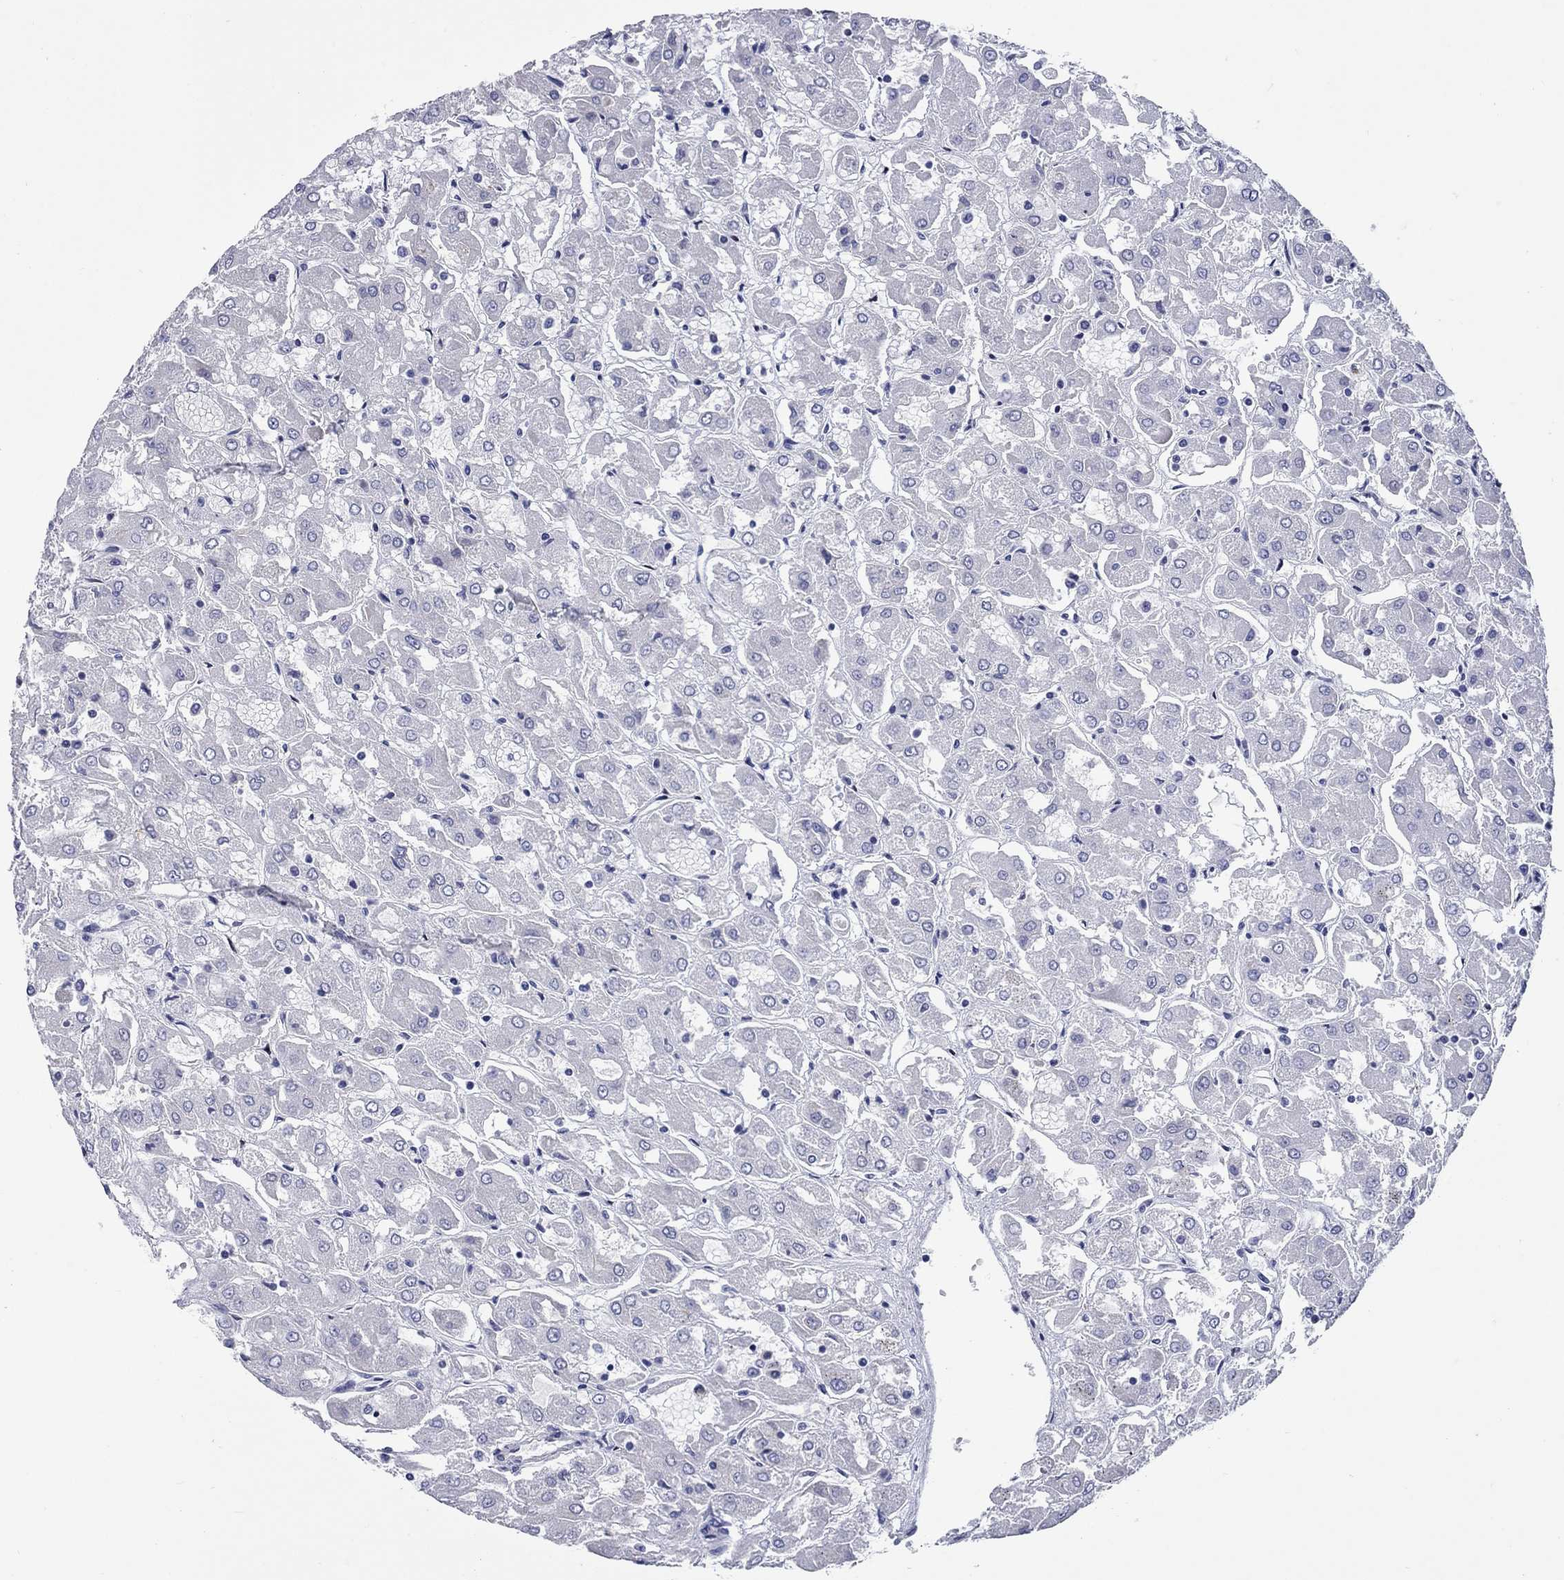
{"staining": {"intensity": "negative", "quantity": "none", "location": "none"}, "tissue": "renal cancer", "cell_type": "Tumor cells", "image_type": "cancer", "snomed": [{"axis": "morphology", "description": "Adenocarcinoma, NOS"}, {"axis": "topography", "description": "Kidney"}], "caption": "A high-resolution photomicrograph shows IHC staining of renal cancer, which shows no significant expression in tumor cells.", "gene": "CCNA1", "patient": {"sex": "male", "age": 72}}